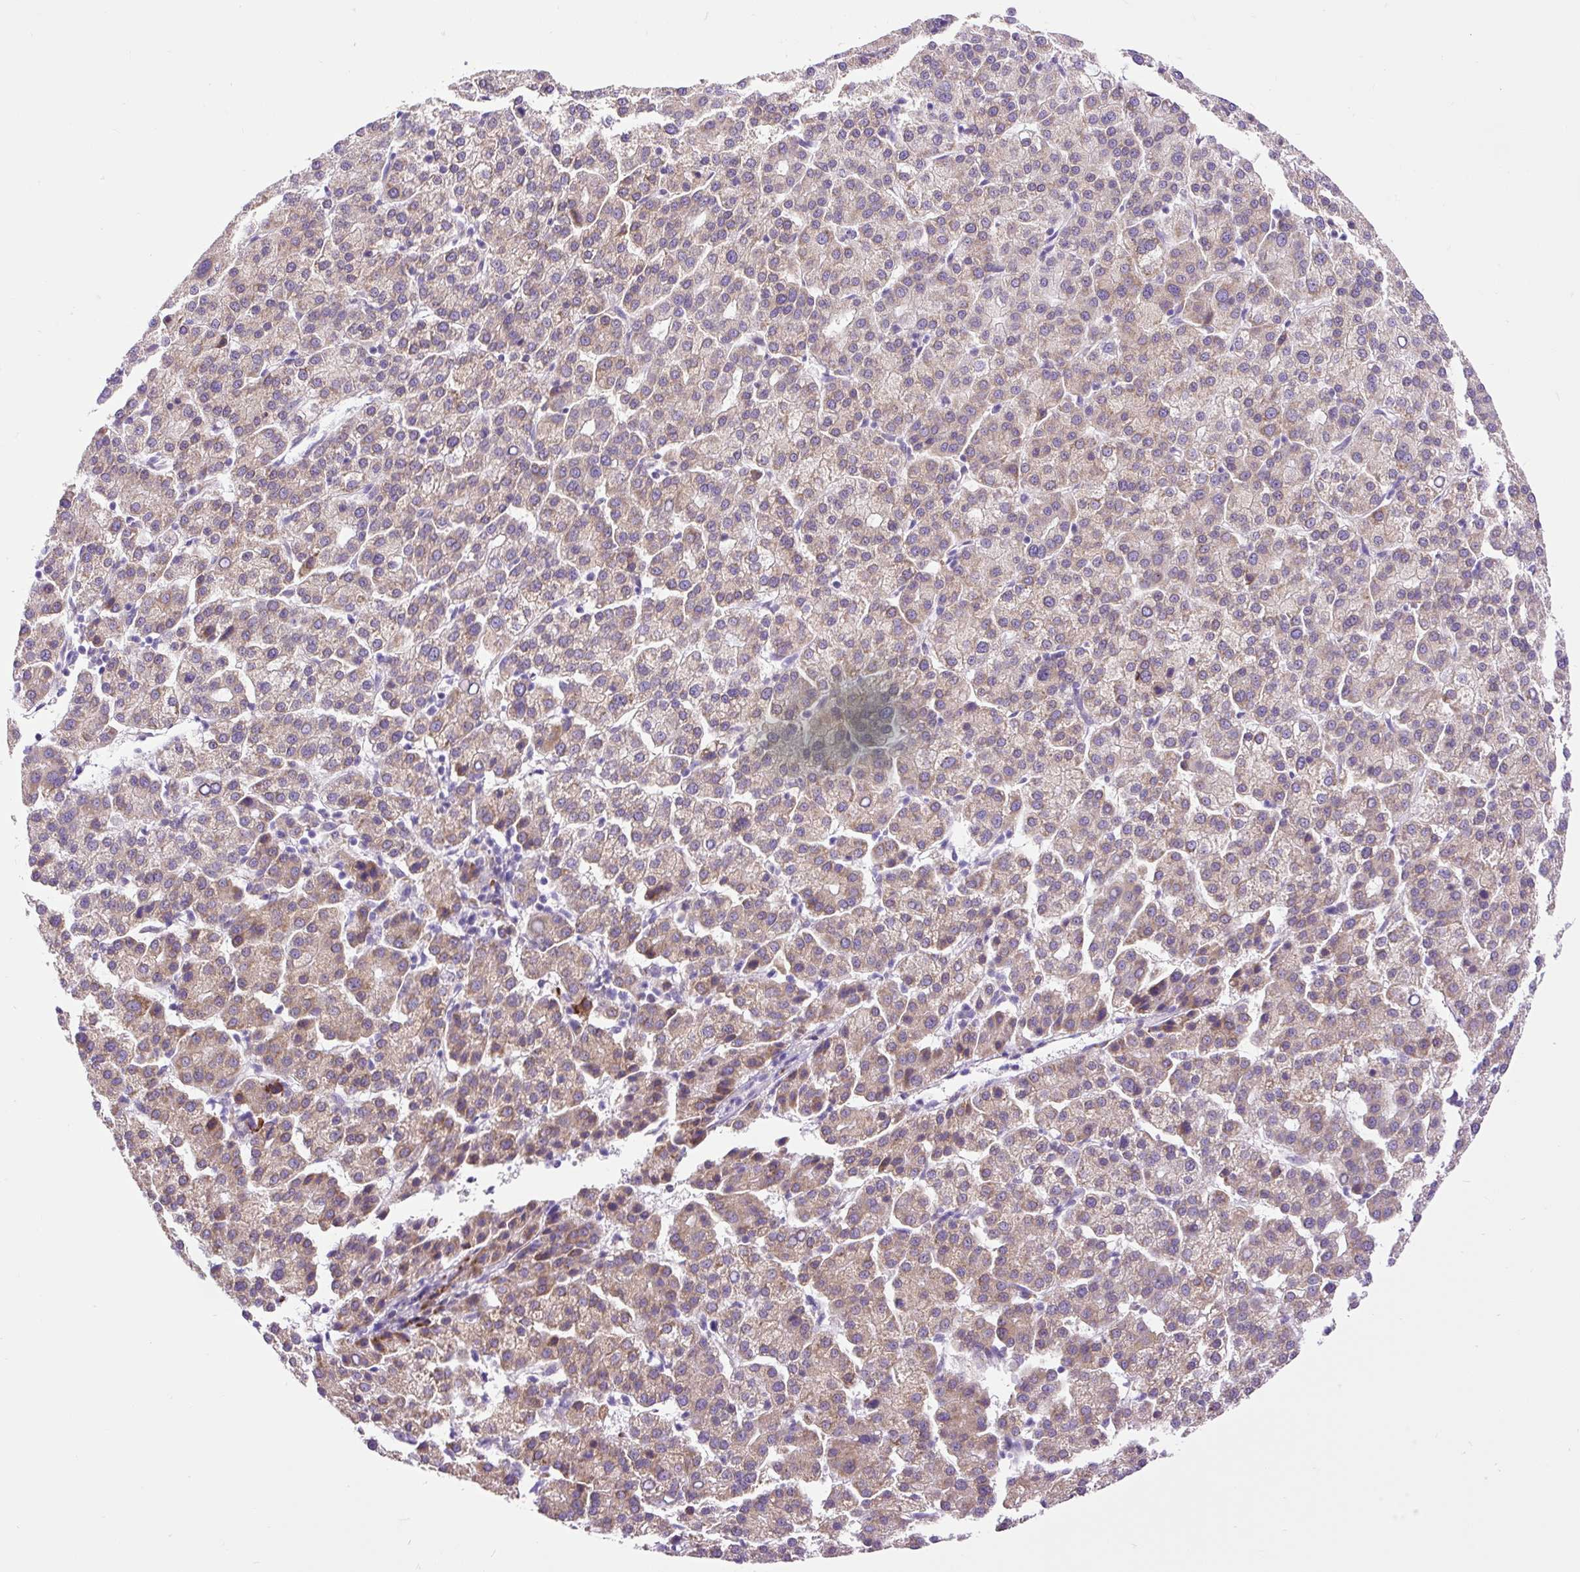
{"staining": {"intensity": "weak", "quantity": ">75%", "location": "cytoplasmic/membranous"}, "tissue": "liver cancer", "cell_type": "Tumor cells", "image_type": "cancer", "snomed": [{"axis": "morphology", "description": "Carcinoma, Hepatocellular, NOS"}, {"axis": "topography", "description": "Liver"}], "caption": "Protein expression analysis of liver hepatocellular carcinoma shows weak cytoplasmic/membranous positivity in approximately >75% of tumor cells.", "gene": "DDOST", "patient": {"sex": "female", "age": 58}}